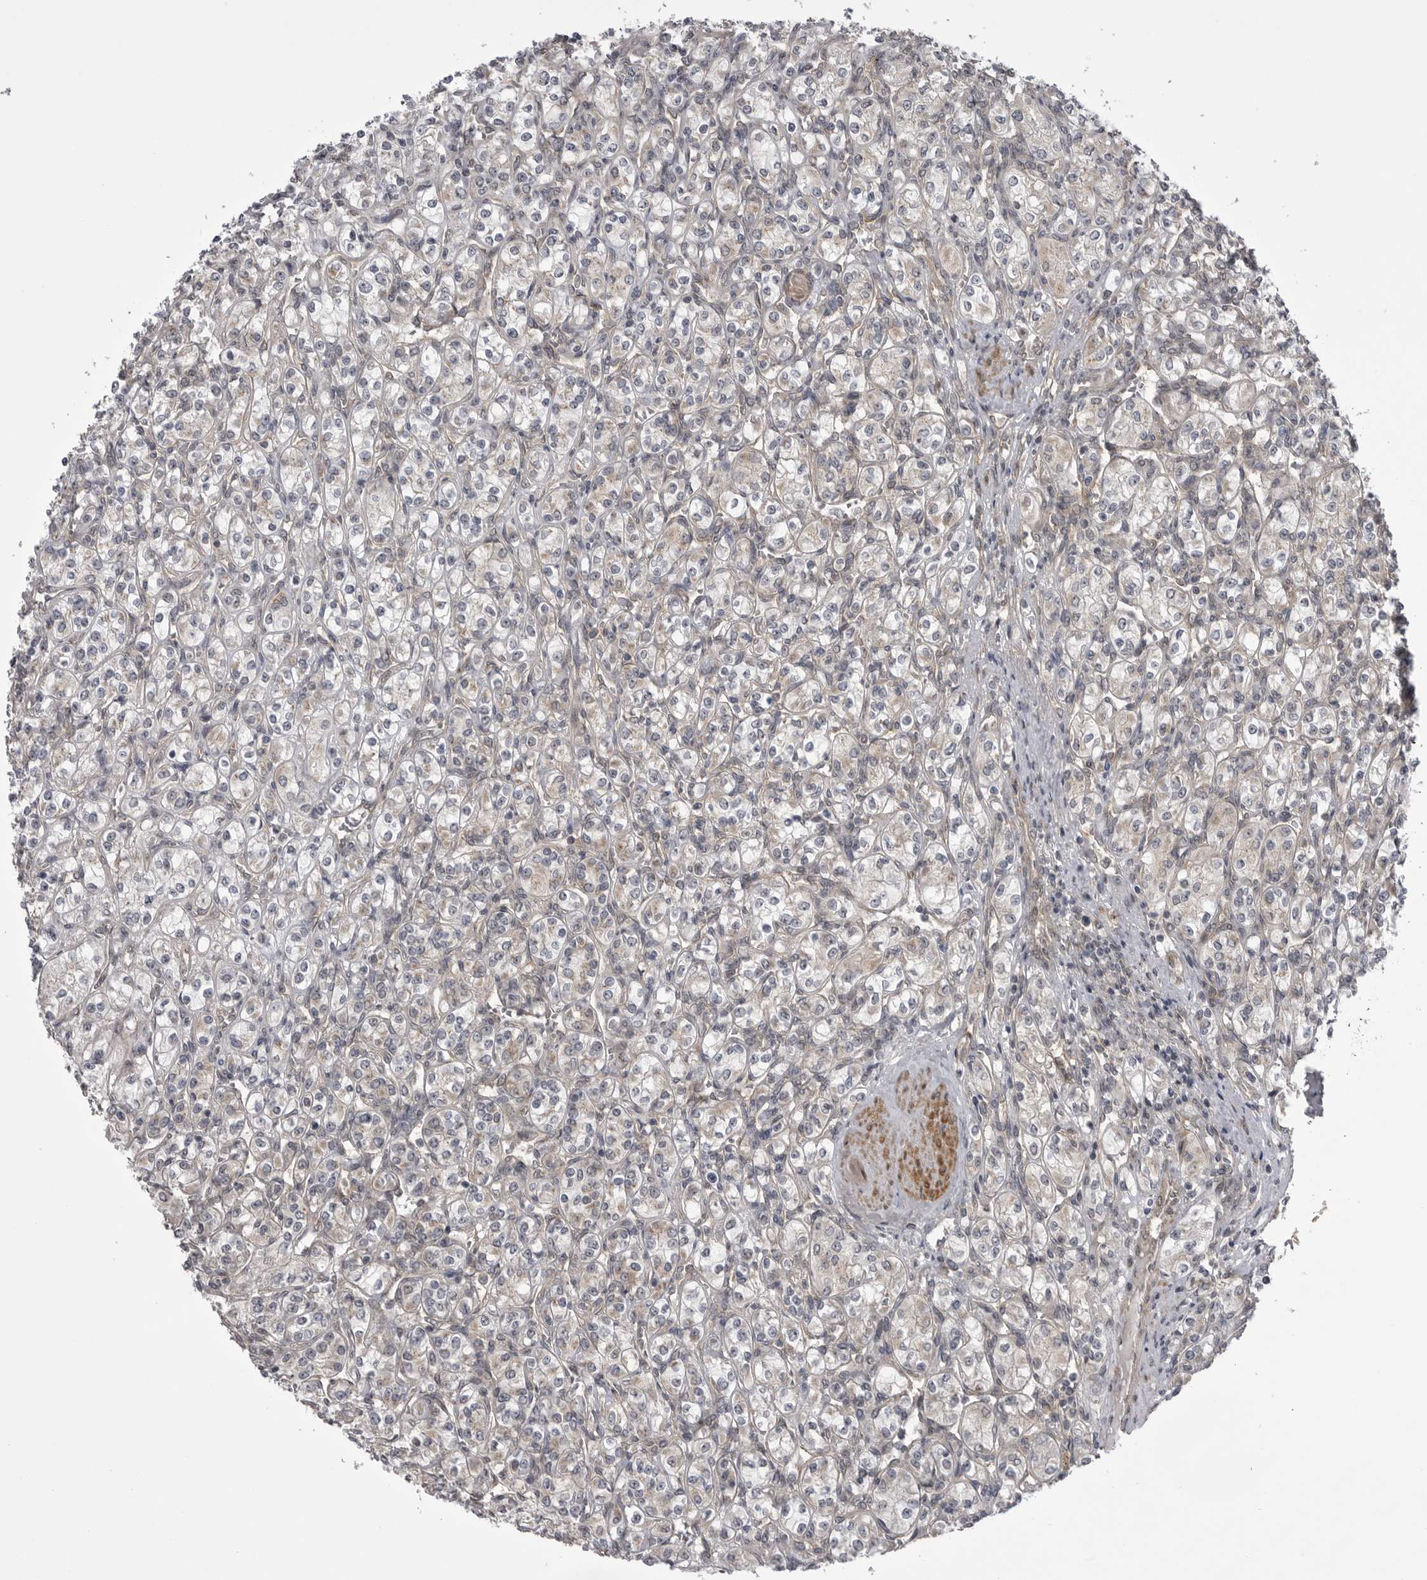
{"staining": {"intensity": "negative", "quantity": "none", "location": "none"}, "tissue": "renal cancer", "cell_type": "Tumor cells", "image_type": "cancer", "snomed": [{"axis": "morphology", "description": "Adenocarcinoma, NOS"}, {"axis": "topography", "description": "Kidney"}], "caption": "Immunohistochemical staining of adenocarcinoma (renal) demonstrates no significant positivity in tumor cells. Nuclei are stained in blue.", "gene": "PDCL", "patient": {"sex": "male", "age": 77}}